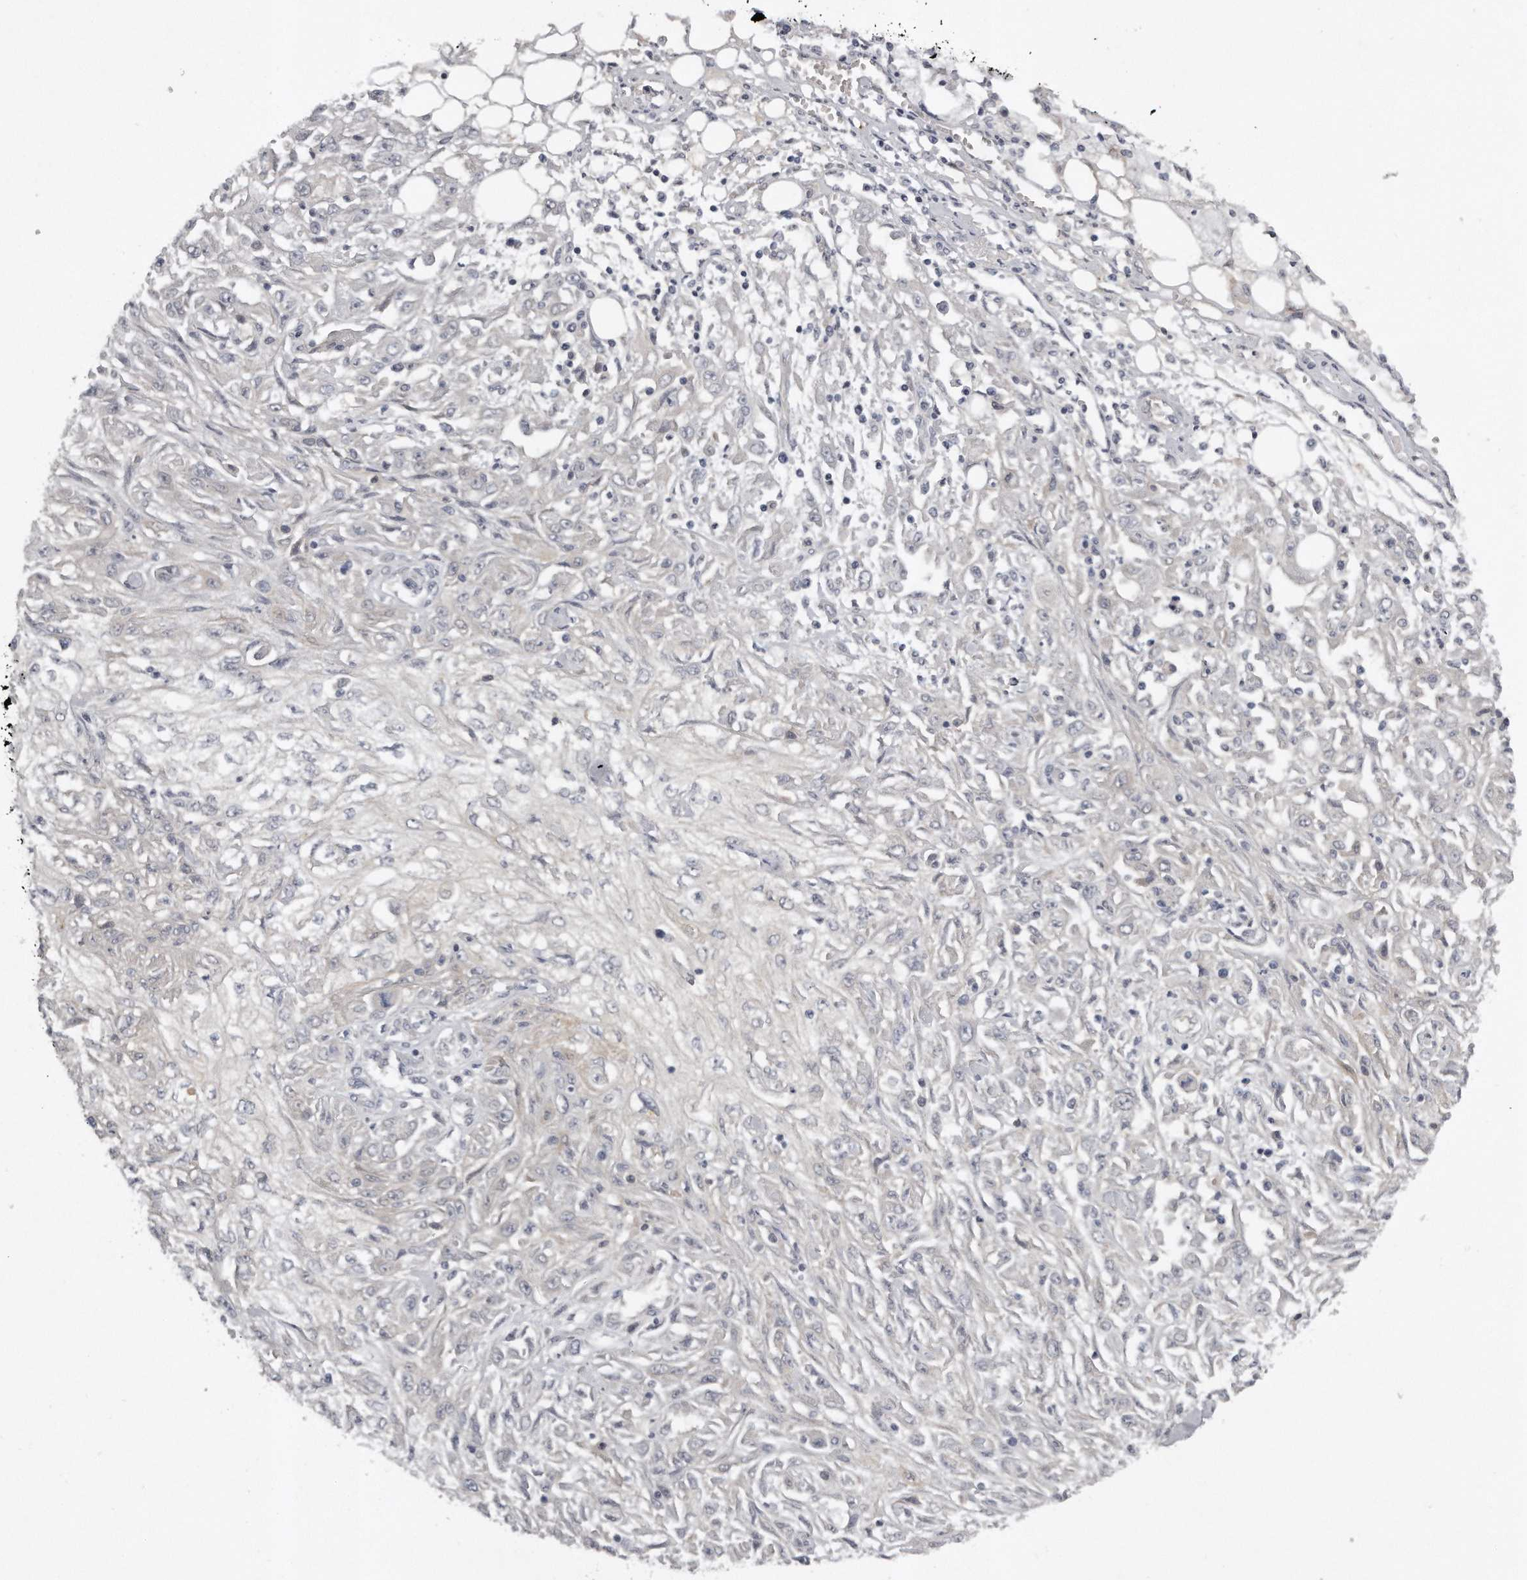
{"staining": {"intensity": "negative", "quantity": "none", "location": "none"}, "tissue": "skin cancer", "cell_type": "Tumor cells", "image_type": "cancer", "snomed": [{"axis": "morphology", "description": "Squamous cell carcinoma, NOS"}, {"axis": "morphology", "description": "Squamous cell carcinoma, metastatic, NOS"}, {"axis": "topography", "description": "Skin"}, {"axis": "topography", "description": "Lymph node"}], "caption": "Tumor cells show no significant expression in skin cancer.", "gene": "GGCT", "patient": {"sex": "male", "age": 75}}